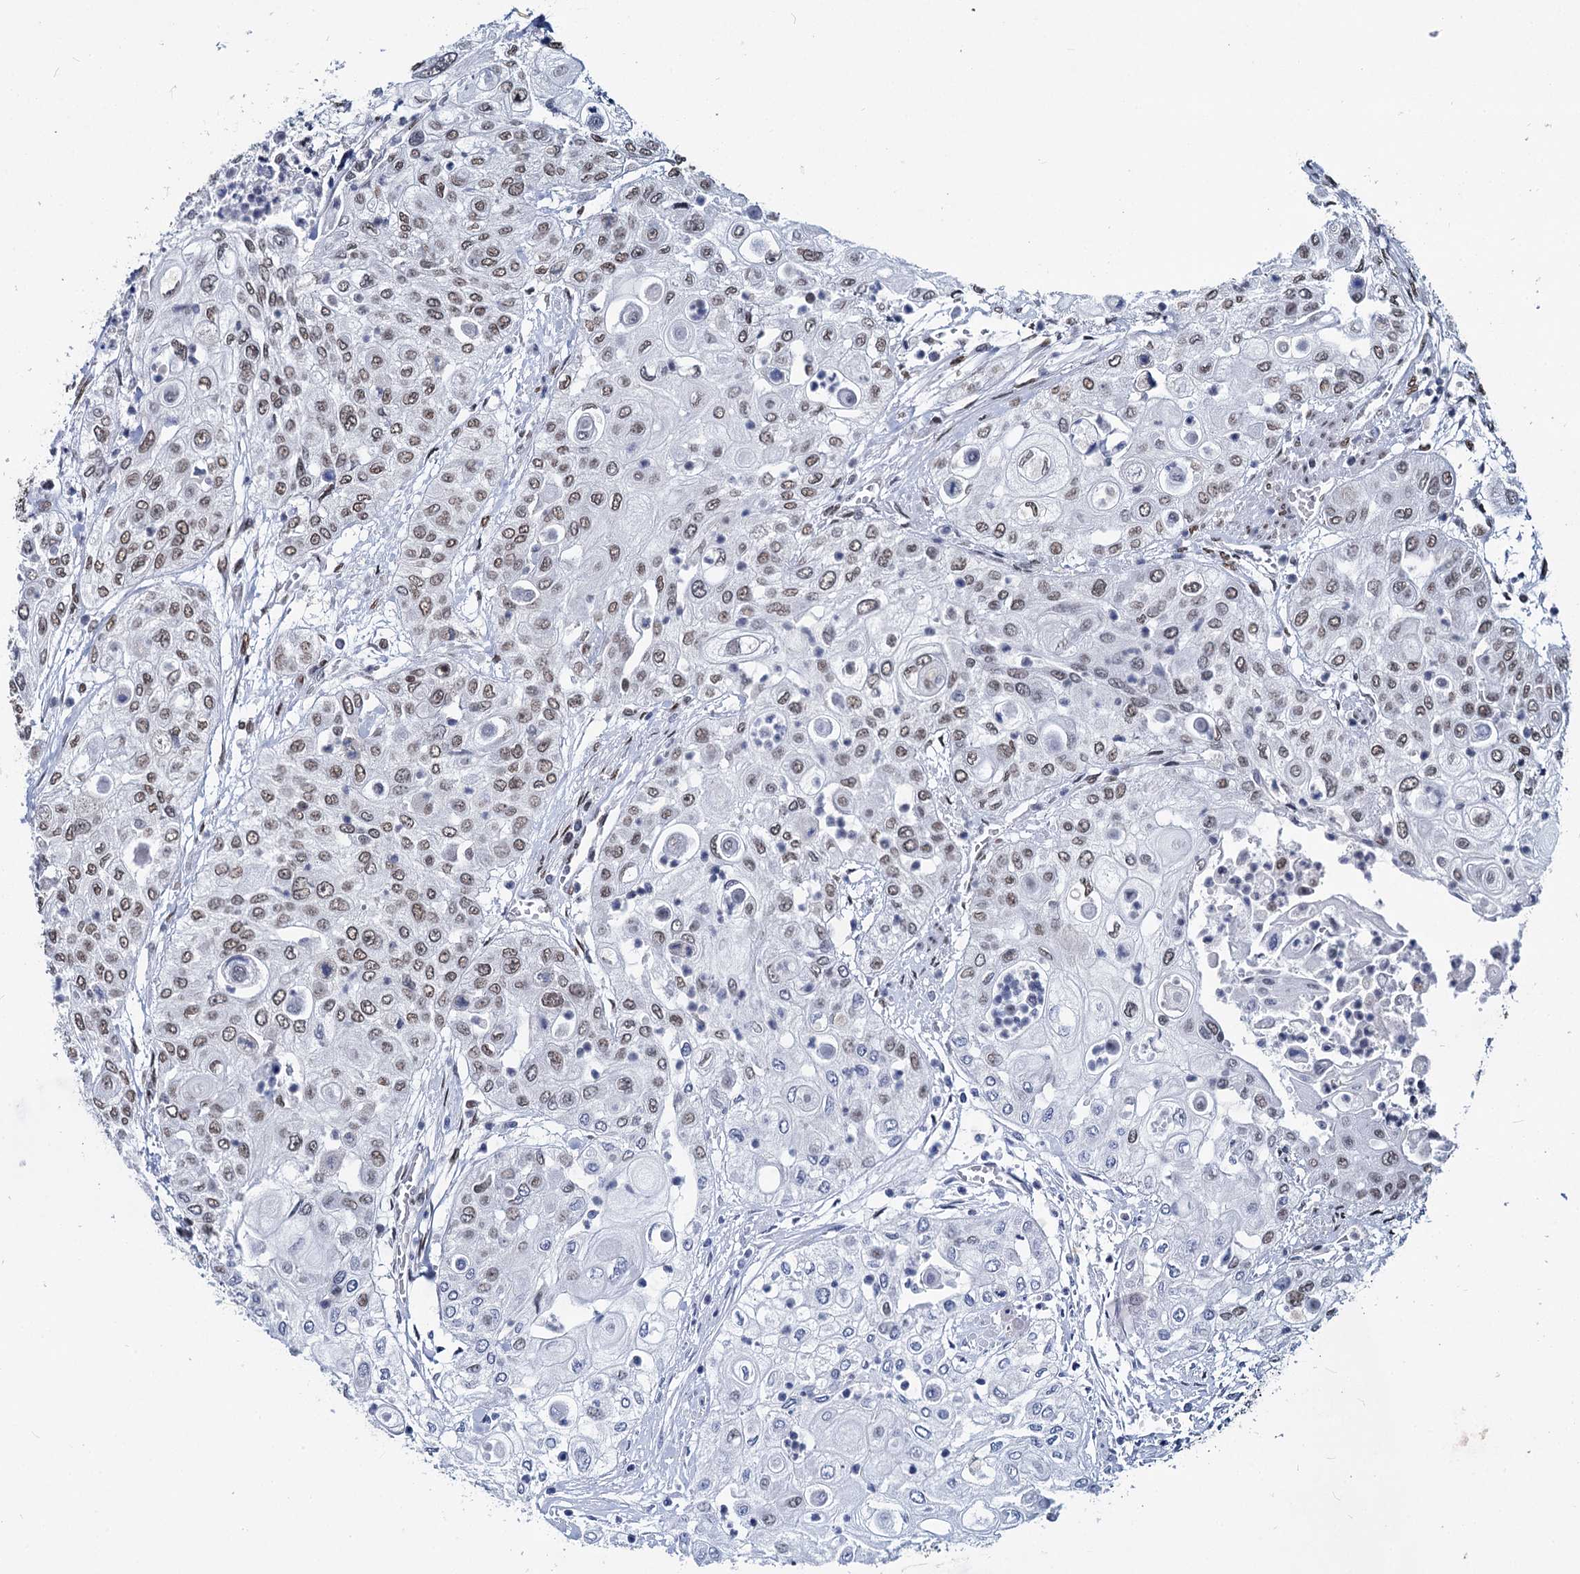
{"staining": {"intensity": "weak", "quantity": ">75%", "location": "nuclear"}, "tissue": "urothelial cancer", "cell_type": "Tumor cells", "image_type": "cancer", "snomed": [{"axis": "morphology", "description": "Urothelial carcinoma, High grade"}, {"axis": "topography", "description": "Urinary bladder"}], "caption": "Urothelial cancer stained for a protein (brown) reveals weak nuclear positive staining in about >75% of tumor cells.", "gene": "PARPBP", "patient": {"sex": "female", "age": 79}}